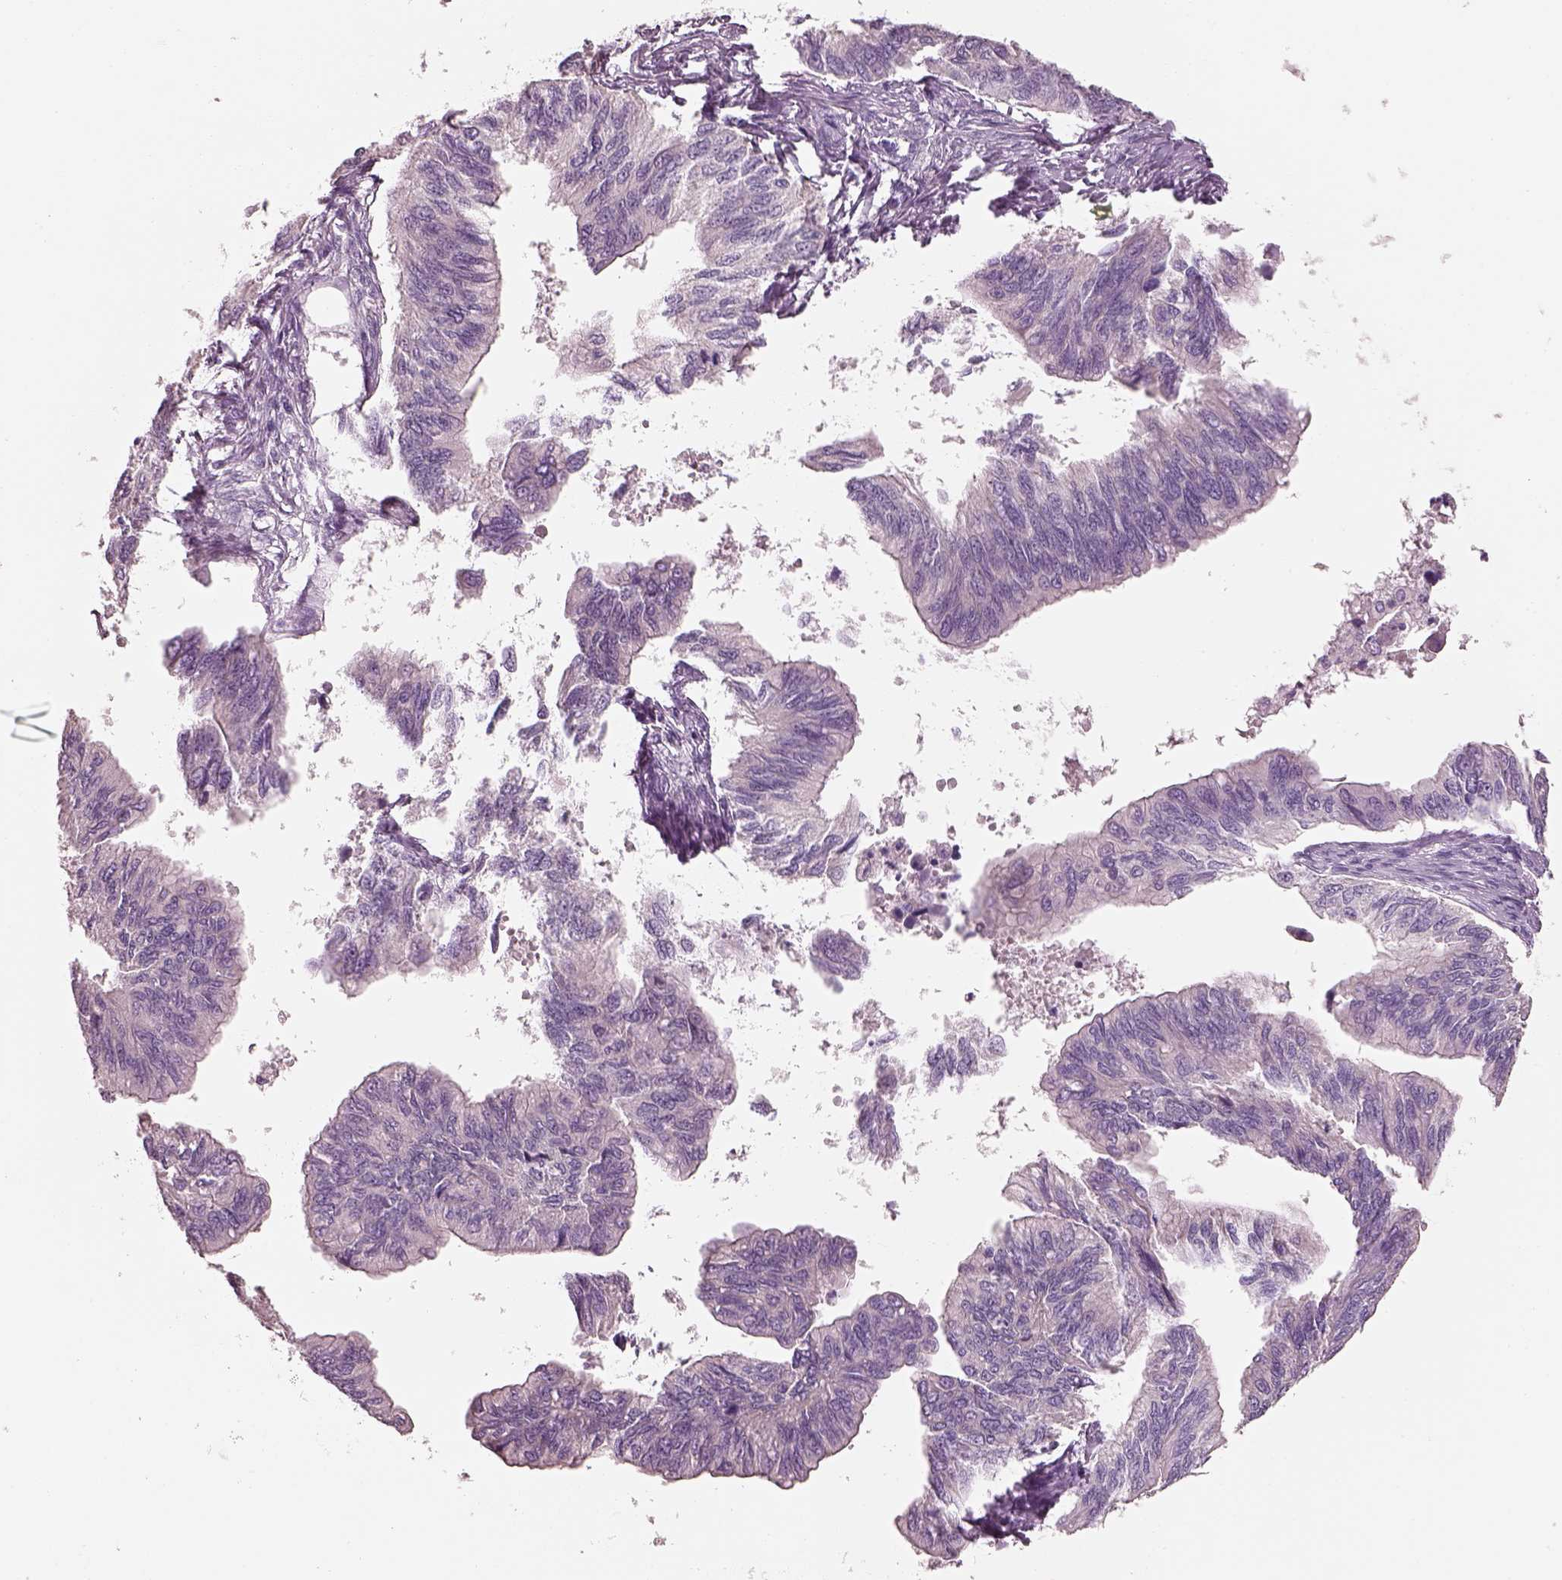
{"staining": {"intensity": "negative", "quantity": "none", "location": "none"}, "tissue": "ovarian cancer", "cell_type": "Tumor cells", "image_type": "cancer", "snomed": [{"axis": "morphology", "description": "Cystadenocarcinoma, mucinous, NOS"}, {"axis": "topography", "description": "Ovary"}], "caption": "An image of ovarian cancer (mucinous cystadenocarcinoma) stained for a protein exhibits no brown staining in tumor cells. (Stains: DAB IHC with hematoxylin counter stain, Microscopy: brightfield microscopy at high magnification).", "gene": "PNOC", "patient": {"sex": "female", "age": 76}}